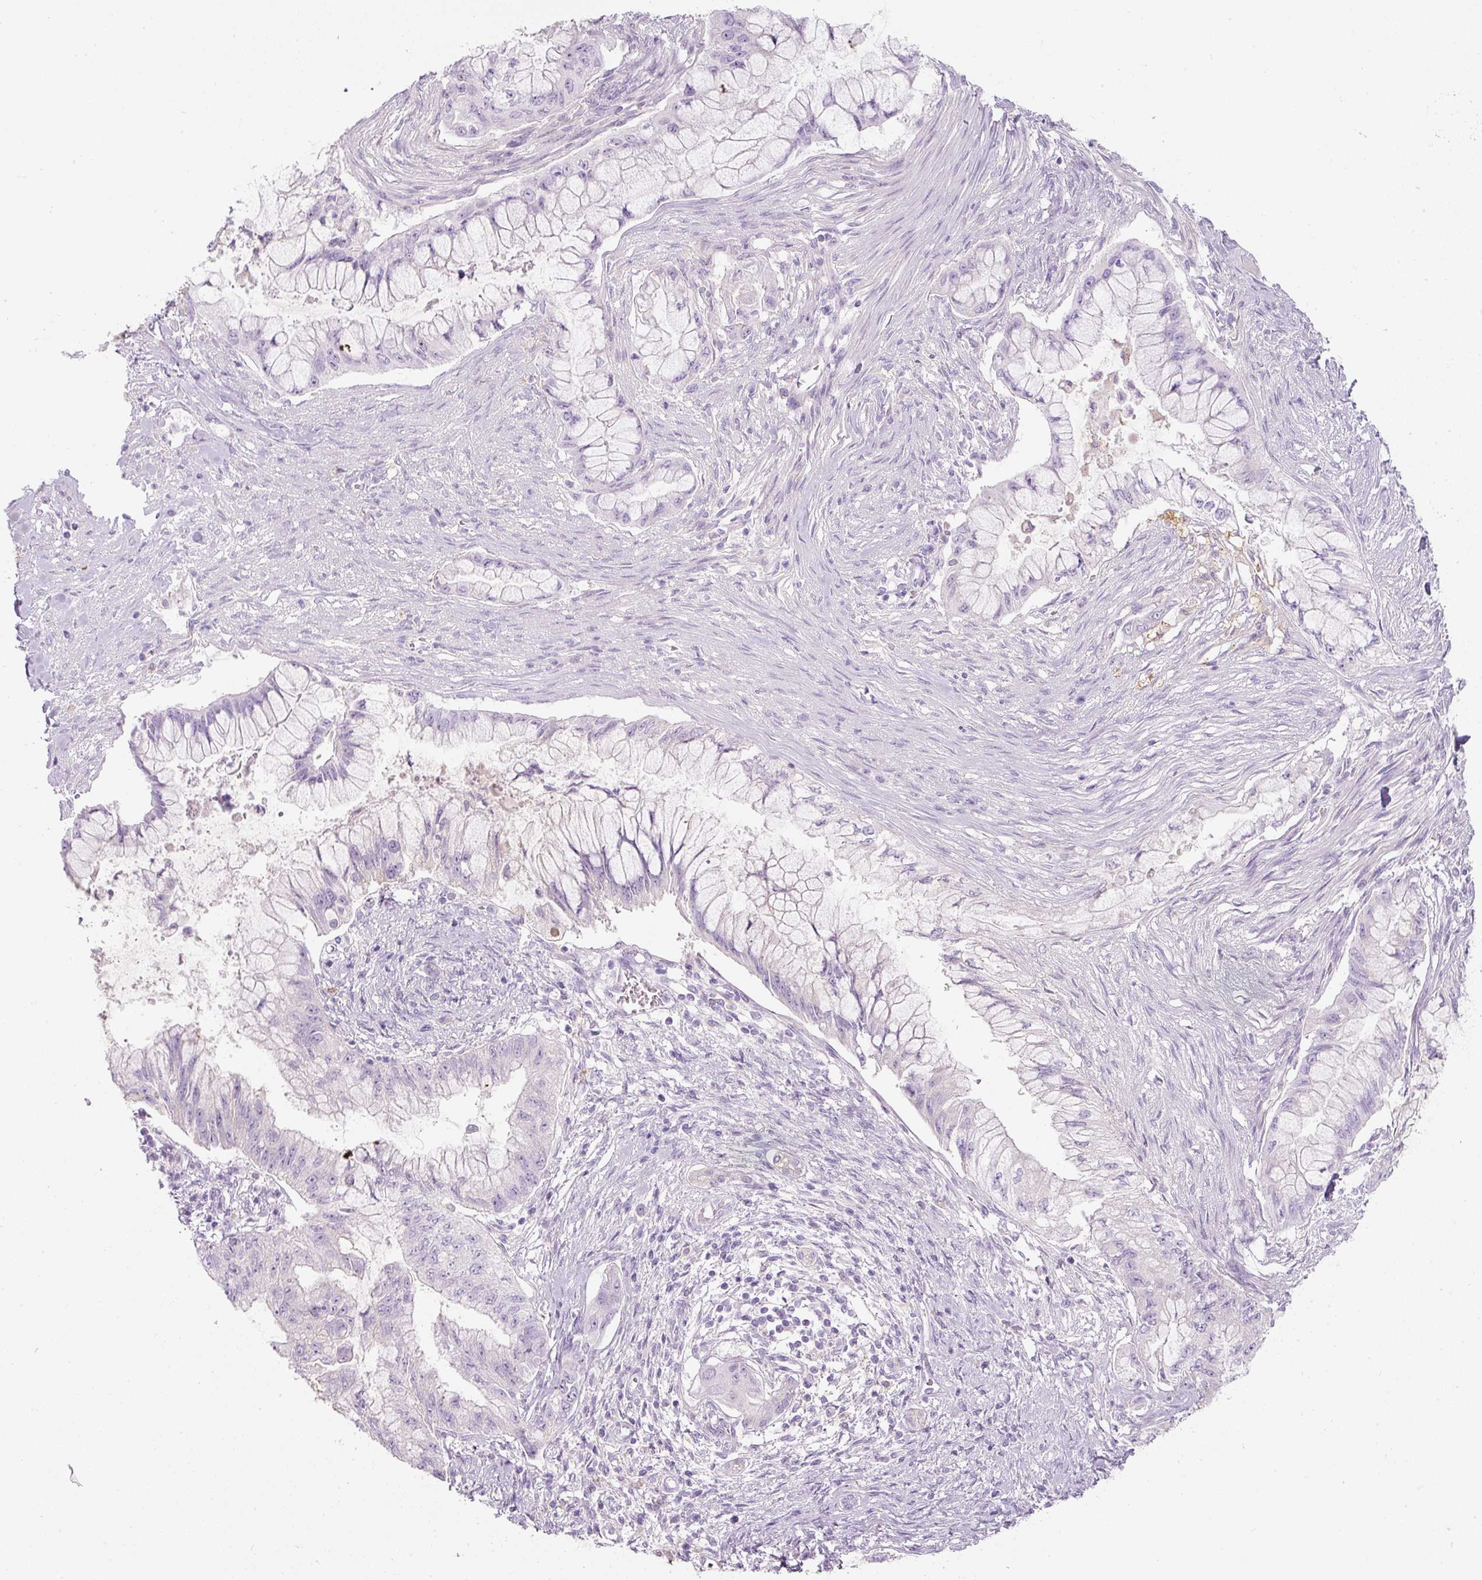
{"staining": {"intensity": "negative", "quantity": "none", "location": "none"}, "tissue": "pancreatic cancer", "cell_type": "Tumor cells", "image_type": "cancer", "snomed": [{"axis": "morphology", "description": "Adenocarcinoma, NOS"}, {"axis": "topography", "description": "Pancreas"}], "caption": "This micrograph is of adenocarcinoma (pancreatic) stained with immunohistochemistry to label a protein in brown with the nuclei are counter-stained blue. There is no staining in tumor cells. (IHC, brightfield microscopy, high magnification).", "gene": "DNM1", "patient": {"sex": "male", "age": 48}}